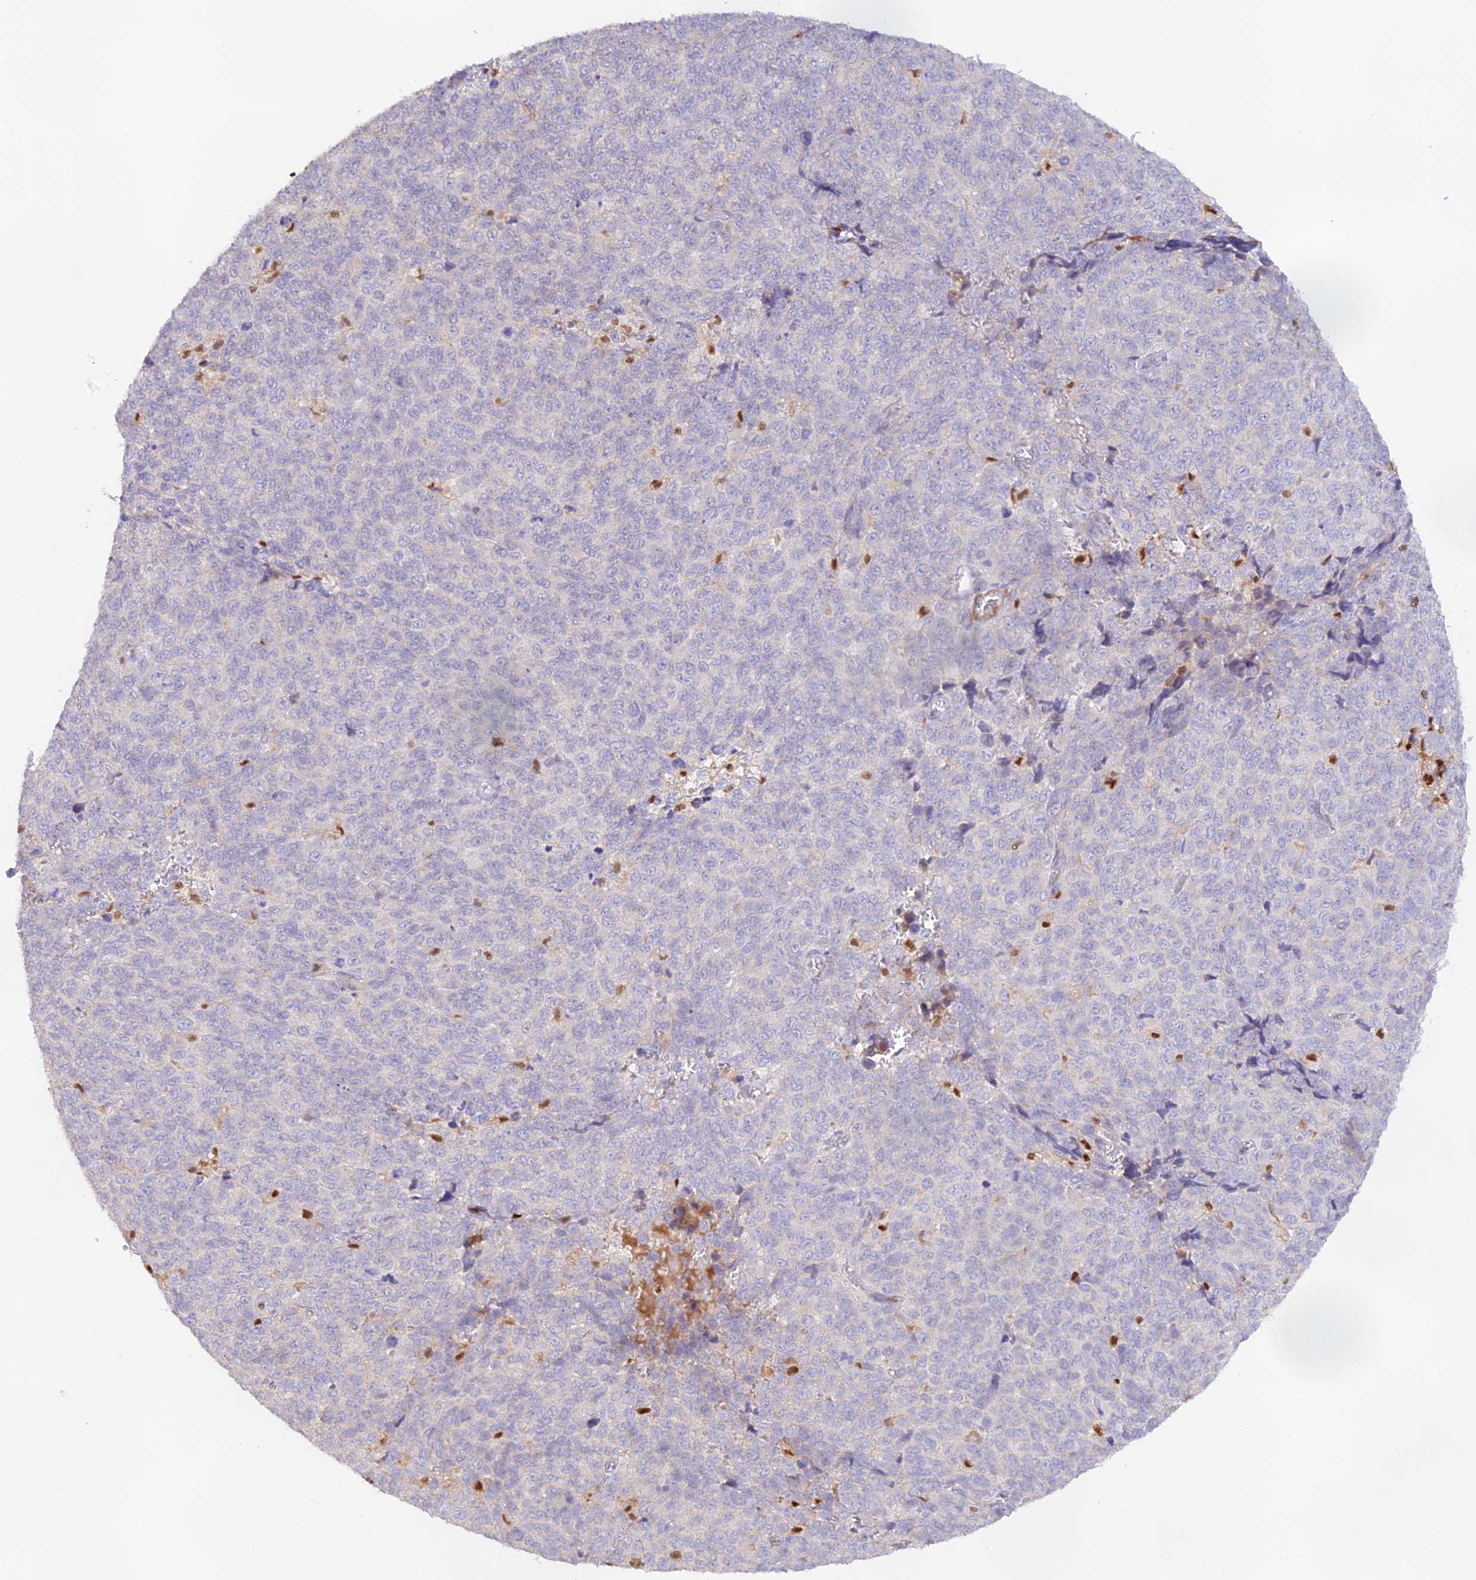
{"staining": {"intensity": "negative", "quantity": "none", "location": "none"}, "tissue": "melanoma", "cell_type": "Tumor cells", "image_type": "cancer", "snomed": [{"axis": "morphology", "description": "Malignant melanoma, NOS"}, {"axis": "topography", "description": "Nose, NOS"}], "caption": "Melanoma was stained to show a protein in brown. There is no significant staining in tumor cells.", "gene": "DENND1C", "patient": {"sex": "female", "age": 48}}